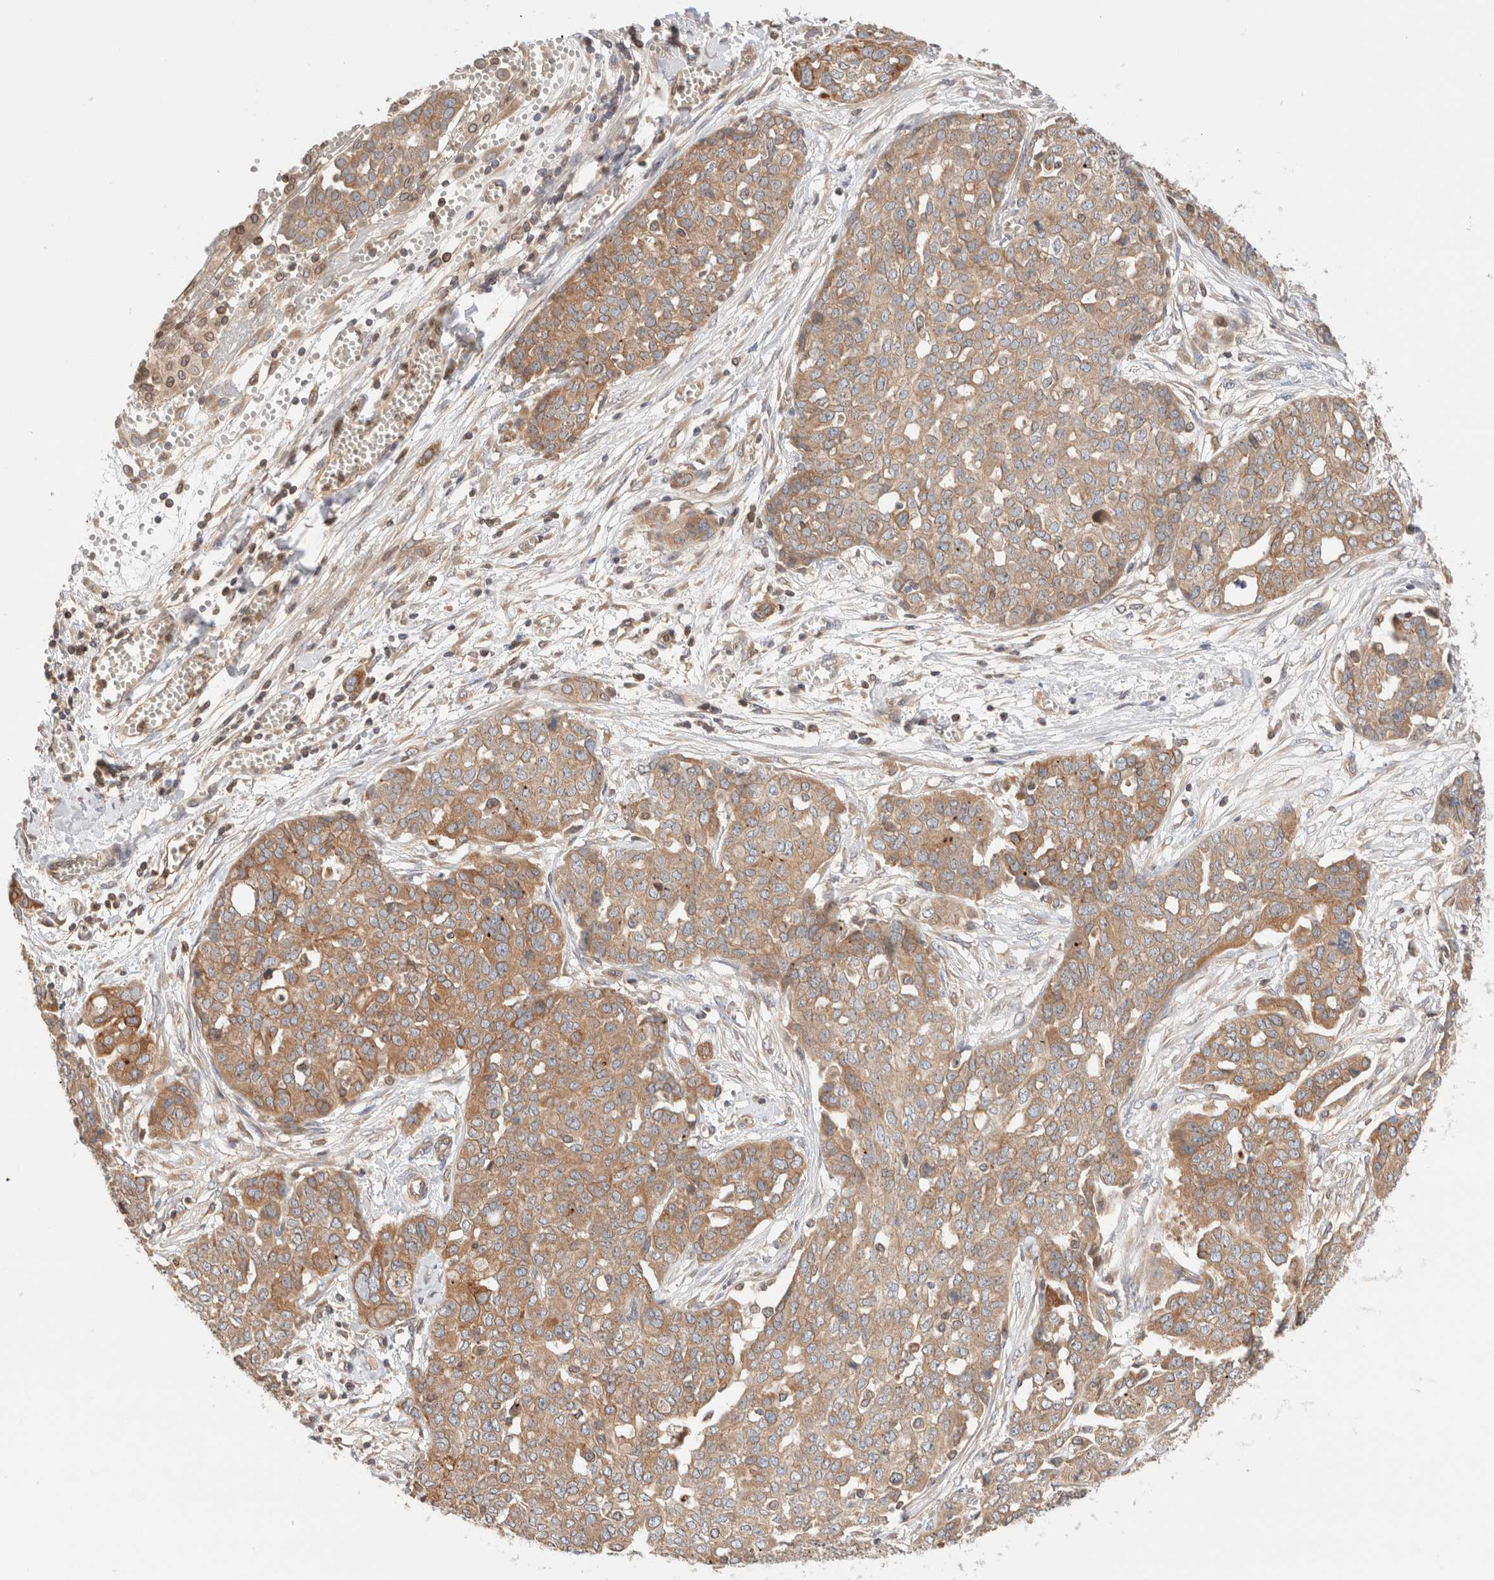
{"staining": {"intensity": "moderate", "quantity": ">75%", "location": "cytoplasmic/membranous"}, "tissue": "ovarian cancer", "cell_type": "Tumor cells", "image_type": "cancer", "snomed": [{"axis": "morphology", "description": "Cystadenocarcinoma, serous, NOS"}, {"axis": "topography", "description": "Soft tissue"}, {"axis": "topography", "description": "Ovary"}], "caption": "Protein expression analysis of serous cystadenocarcinoma (ovarian) displays moderate cytoplasmic/membranous expression in approximately >75% of tumor cells.", "gene": "SIKE1", "patient": {"sex": "female", "age": 57}}